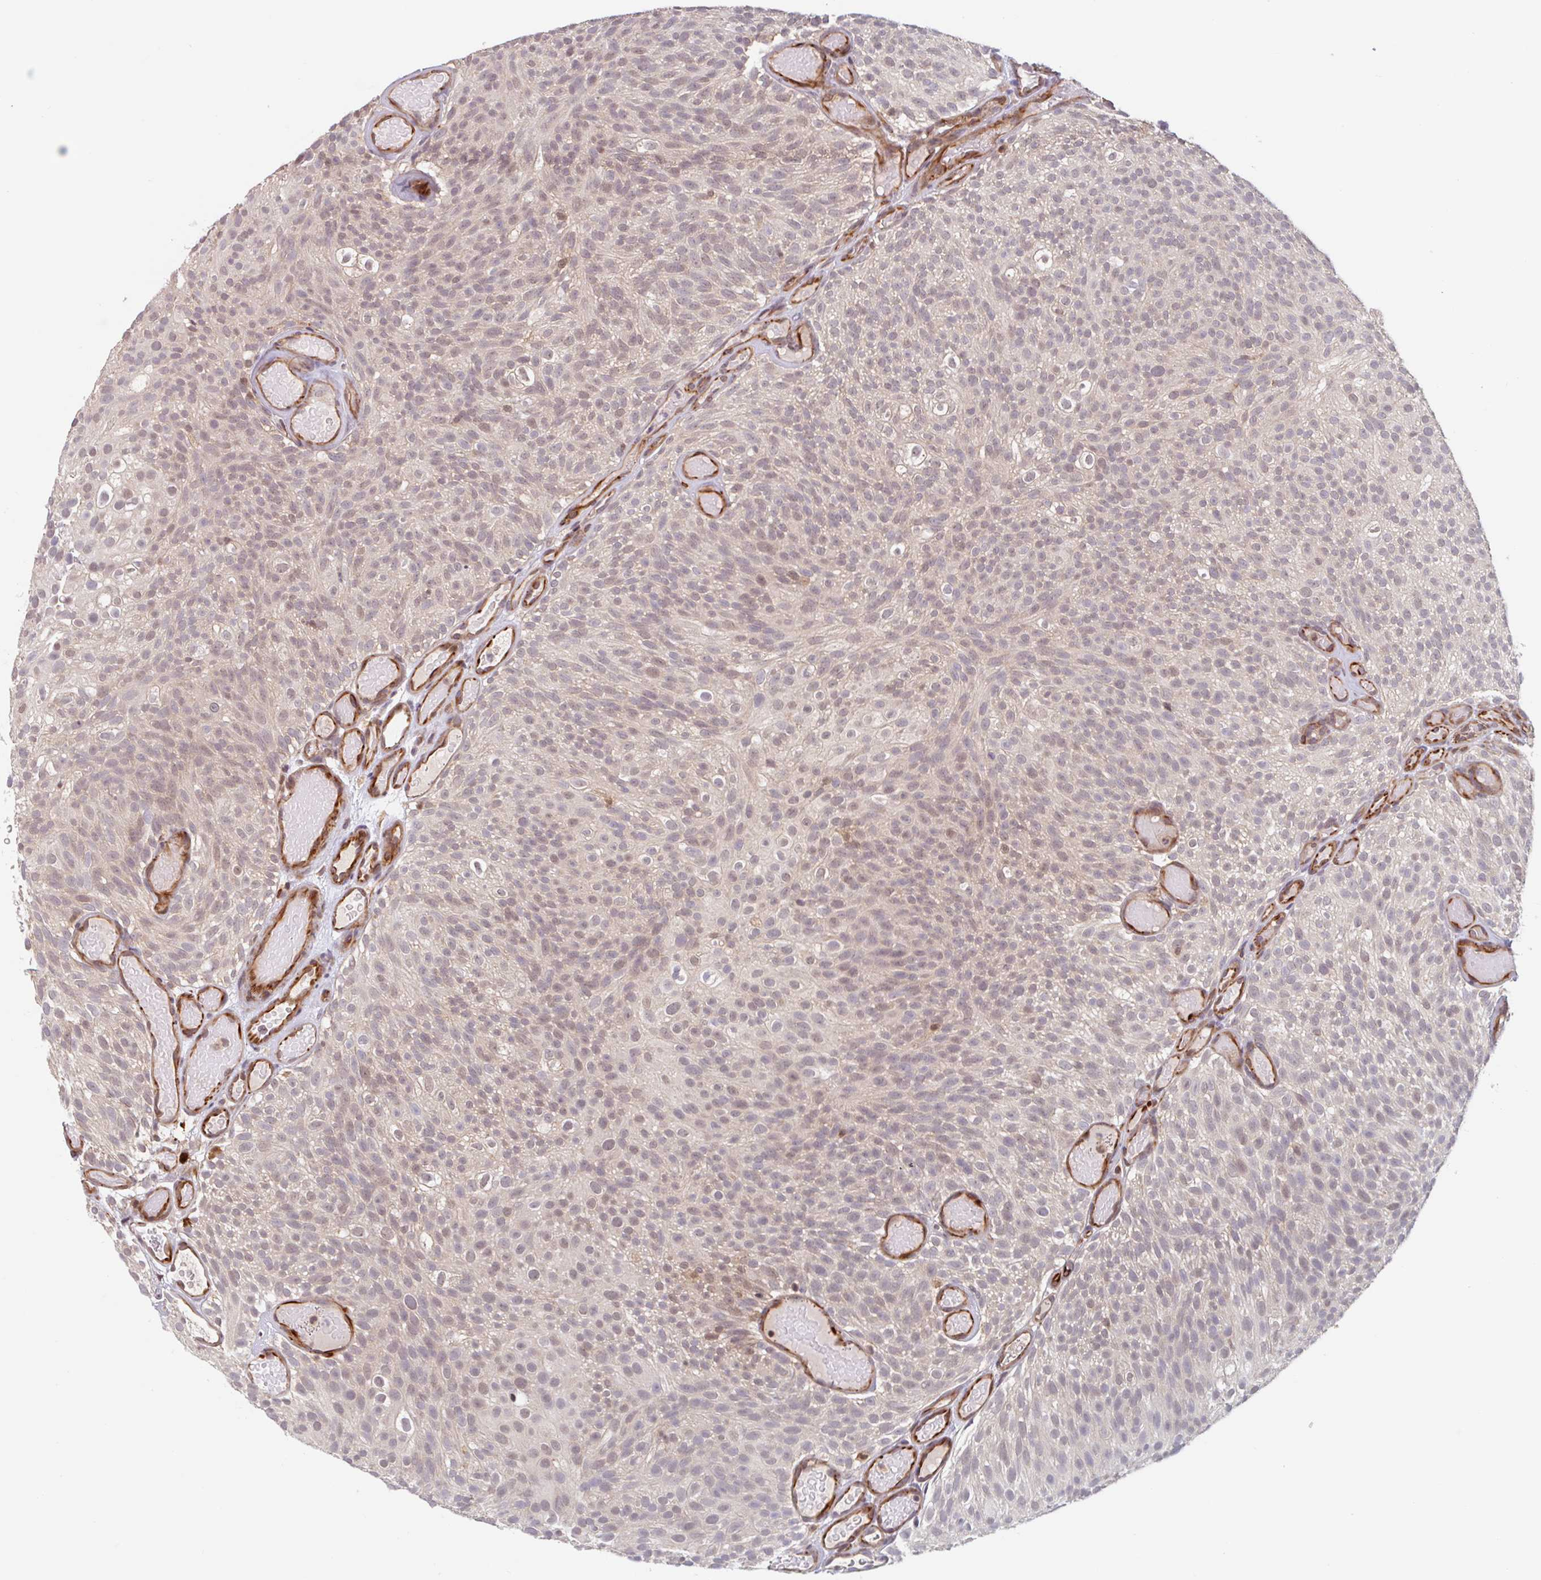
{"staining": {"intensity": "weak", "quantity": "25%-75%", "location": "nuclear"}, "tissue": "urothelial cancer", "cell_type": "Tumor cells", "image_type": "cancer", "snomed": [{"axis": "morphology", "description": "Urothelial carcinoma, Low grade"}, {"axis": "topography", "description": "Urinary bladder"}], "caption": "Immunohistochemistry of human urothelial cancer shows low levels of weak nuclear expression in approximately 25%-75% of tumor cells.", "gene": "NUB1", "patient": {"sex": "male", "age": 78}}